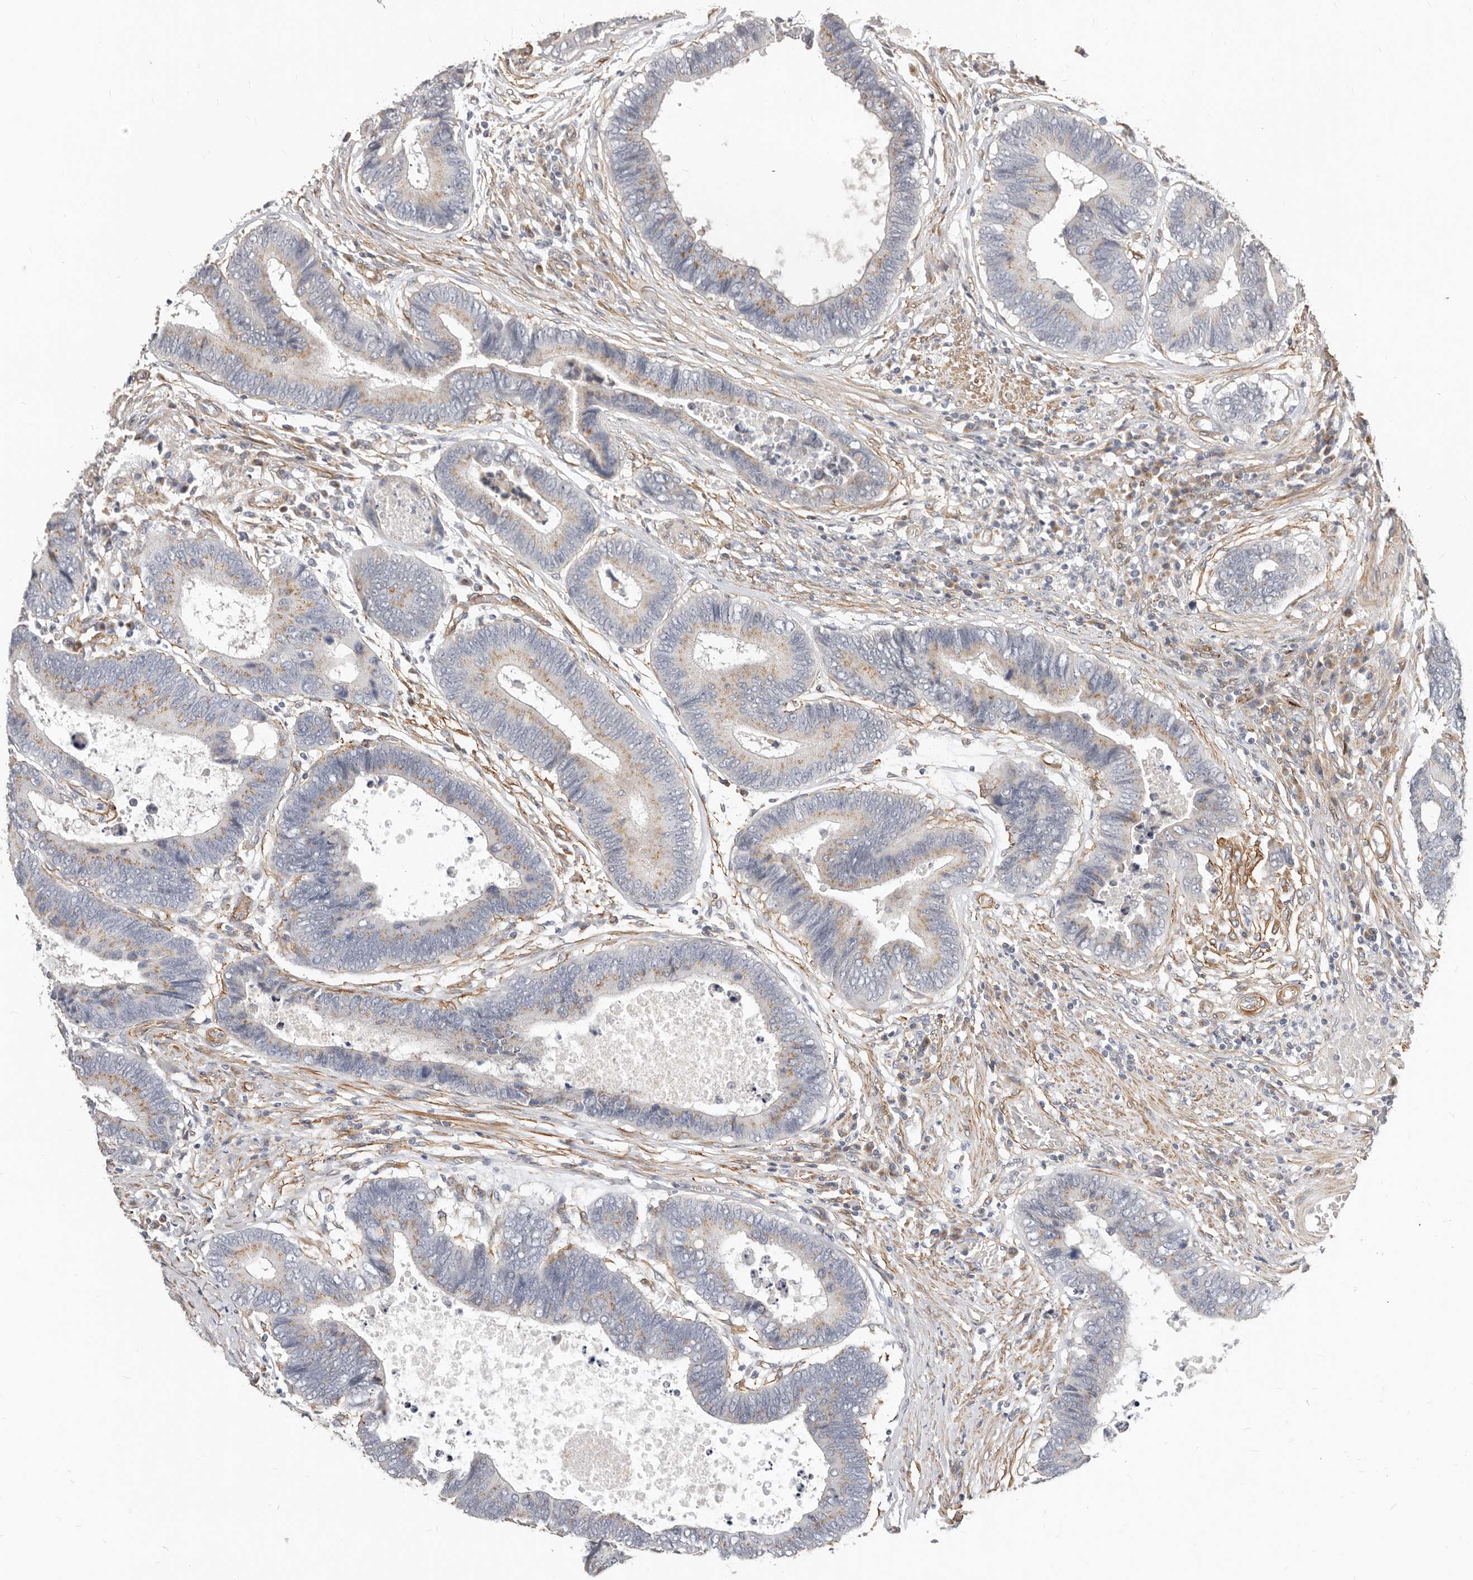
{"staining": {"intensity": "weak", "quantity": "25%-75%", "location": "cytoplasmic/membranous"}, "tissue": "colorectal cancer", "cell_type": "Tumor cells", "image_type": "cancer", "snomed": [{"axis": "morphology", "description": "Adenocarcinoma, NOS"}, {"axis": "topography", "description": "Rectum"}], "caption": "Weak cytoplasmic/membranous protein expression is identified in approximately 25%-75% of tumor cells in colorectal cancer (adenocarcinoma).", "gene": "RABAC1", "patient": {"sex": "male", "age": 84}}